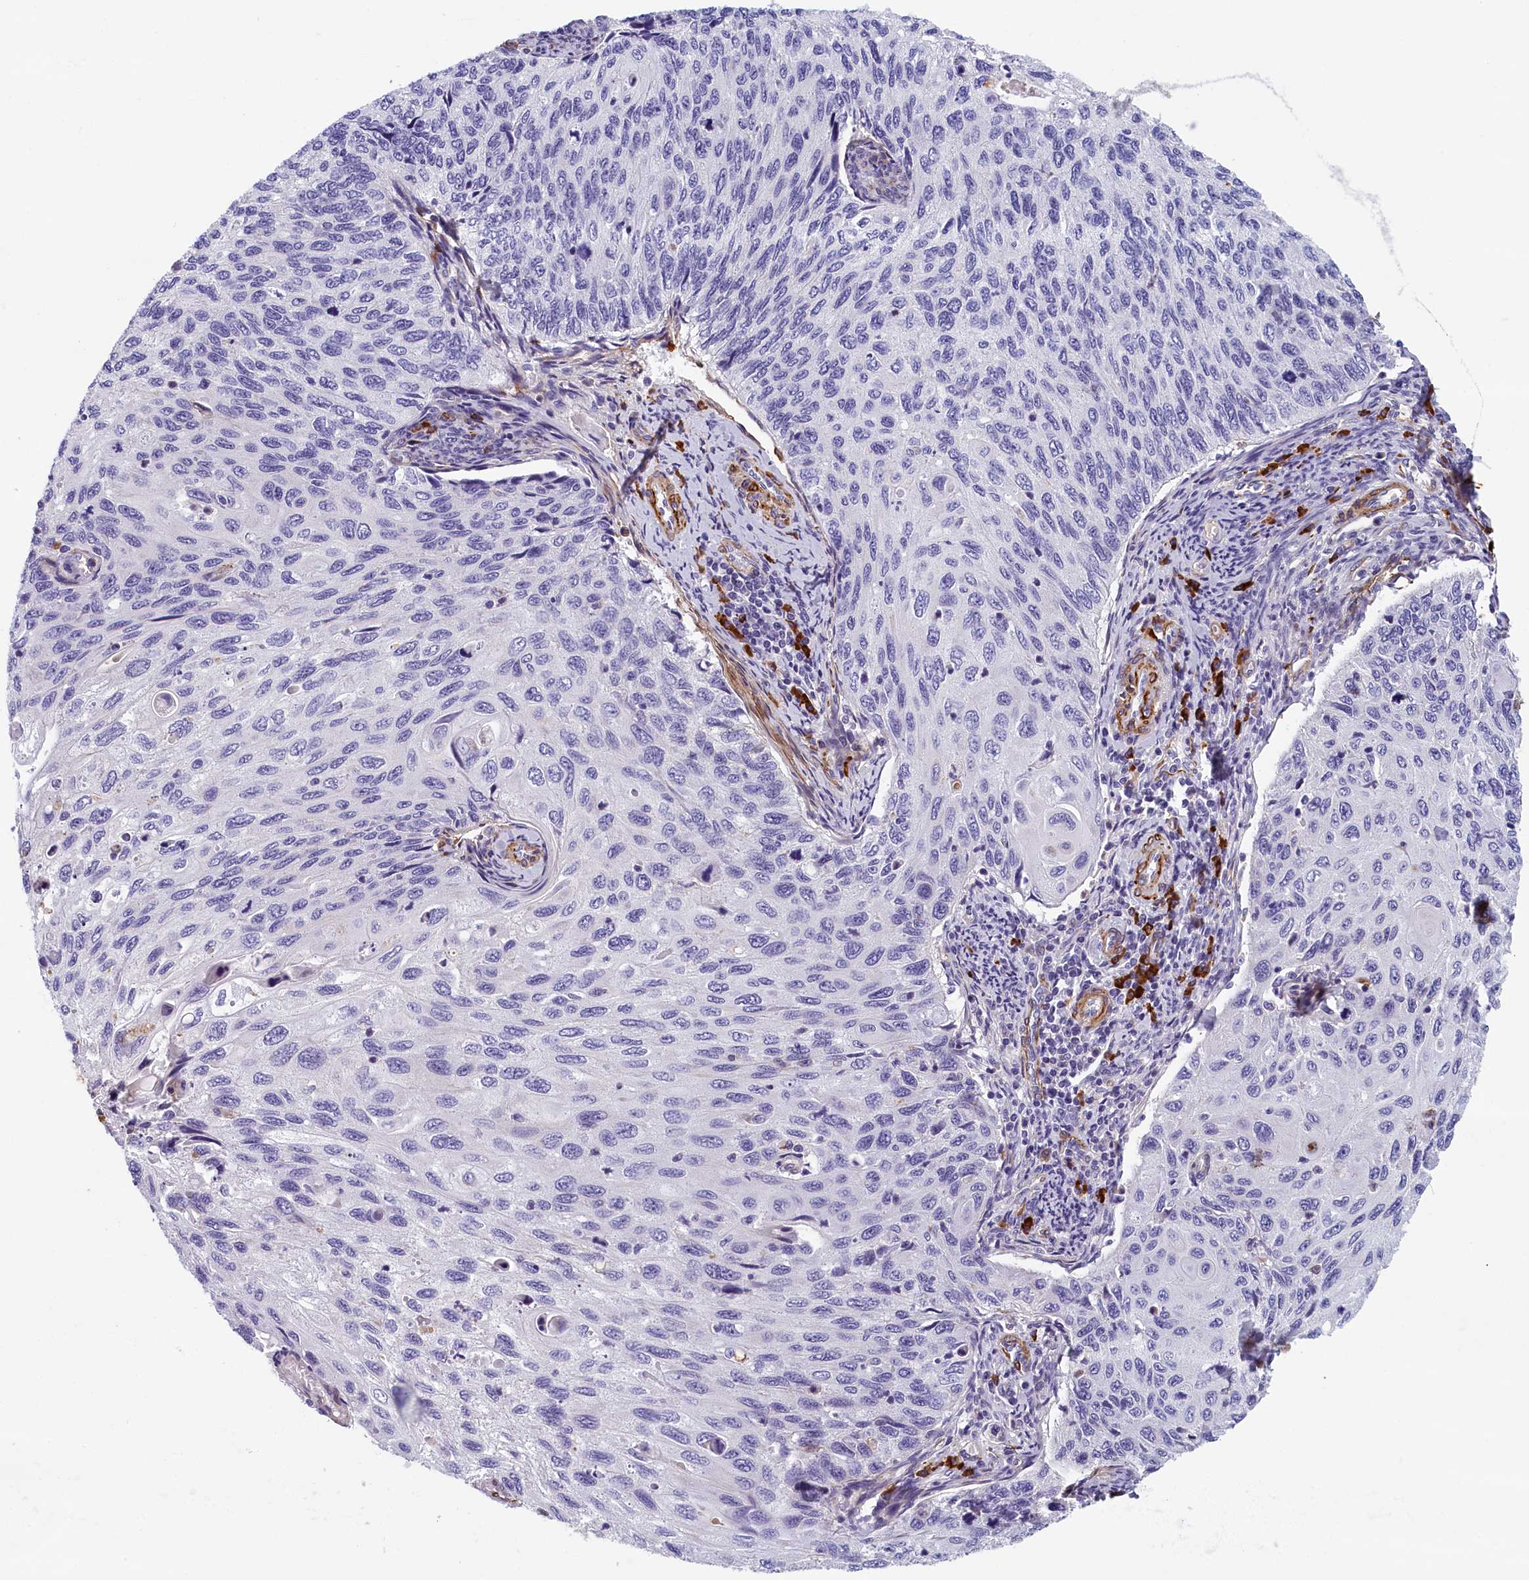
{"staining": {"intensity": "negative", "quantity": "none", "location": "none"}, "tissue": "cervical cancer", "cell_type": "Tumor cells", "image_type": "cancer", "snomed": [{"axis": "morphology", "description": "Squamous cell carcinoma, NOS"}, {"axis": "topography", "description": "Cervix"}], "caption": "Immunohistochemistry (IHC) image of human squamous cell carcinoma (cervical) stained for a protein (brown), which demonstrates no positivity in tumor cells. (DAB (3,3'-diaminobenzidine) IHC with hematoxylin counter stain).", "gene": "BCL2L13", "patient": {"sex": "female", "age": 70}}